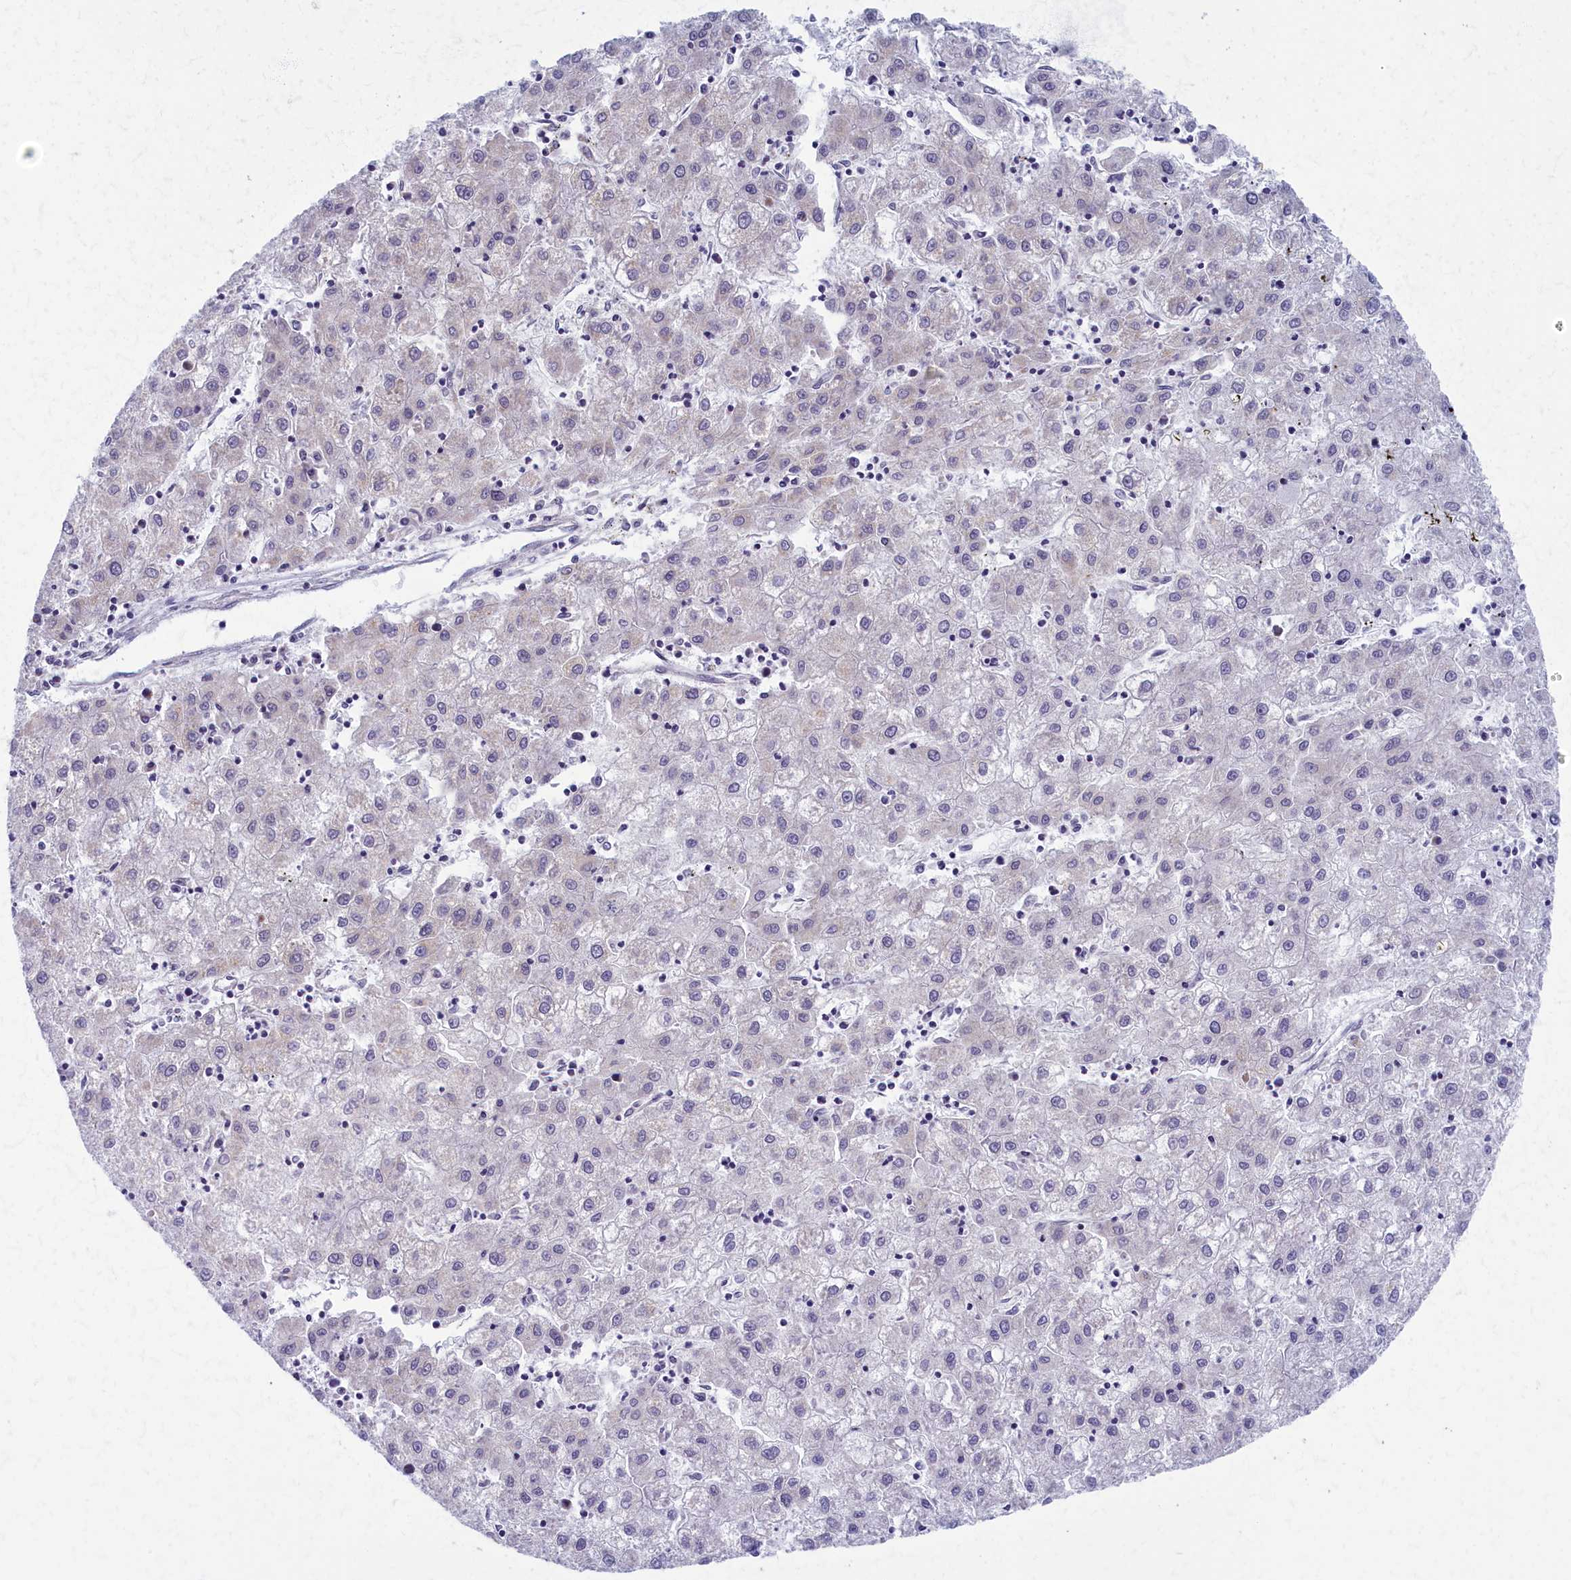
{"staining": {"intensity": "negative", "quantity": "none", "location": "none"}, "tissue": "liver cancer", "cell_type": "Tumor cells", "image_type": "cancer", "snomed": [{"axis": "morphology", "description": "Carcinoma, Hepatocellular, NOS"}, {"axis": "topography", "description": "Liver"}], "caption": "Immunohistochemistry (IHC) micrograph of neoplastic tissue: human liver cancer (hepatocellular carcinoma) stained with DAB (3,3'-diaminobenzidine) demonstrates no significant protein positivity in tumor cells.", "gene": "MRPS25", "patient": {"sex": "male", "age": 72}}